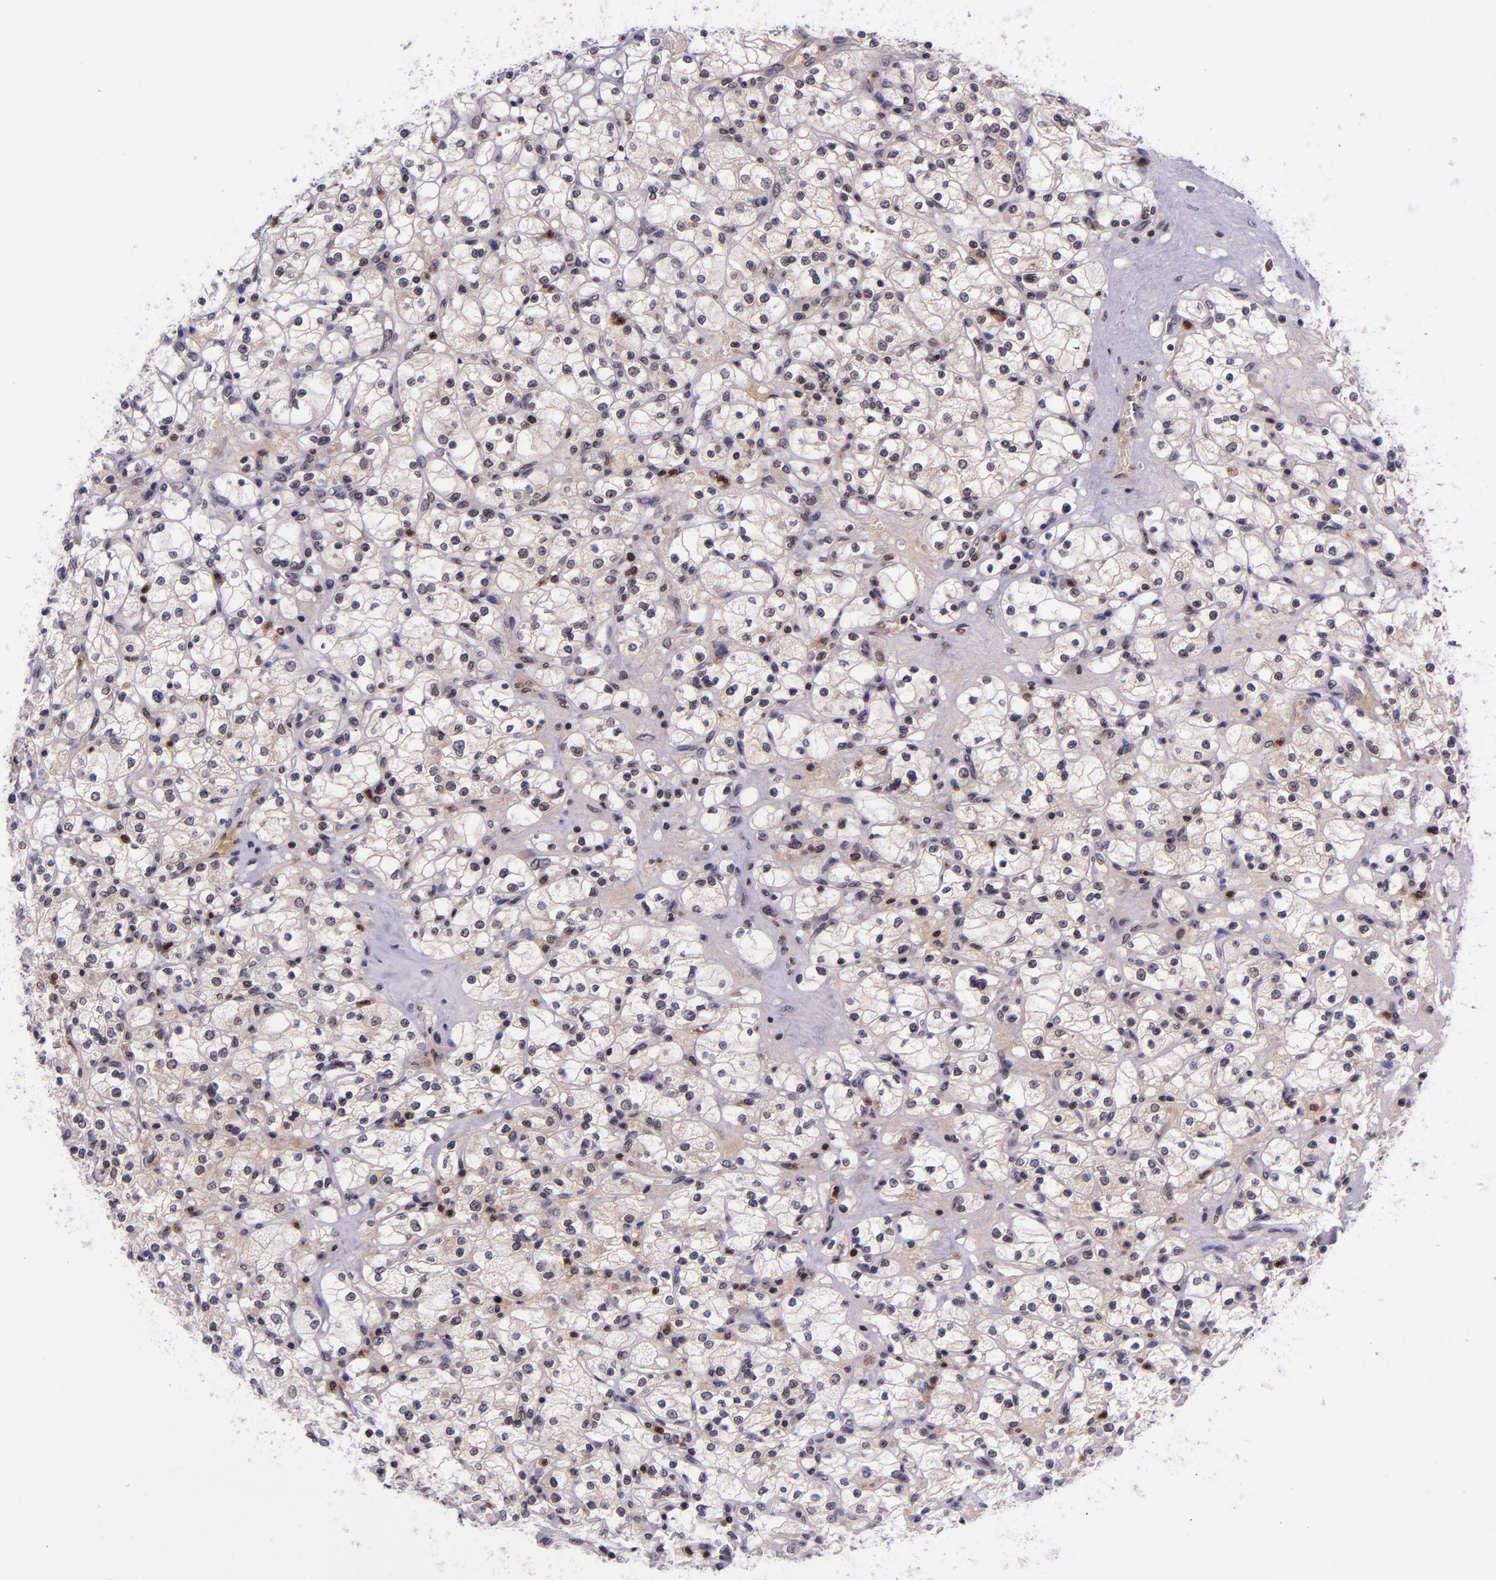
{"staining": {"intensity": "negative", "quantity": "none", "location": "none"}, "tissue": "renal cancer", "cell_type": "Tumor cells", "image_type": "cancer", "snomed": [{"axis": "morphology", "description": "Adenocarcinoma, NOS"}, {"axis": "topography", "description": "Kidney"}], "caption": "IHC of renal cancer (adenocarcinoma) demonstrates no staining in tumor cells.", "gene": "SELL", "patient": {"sex": "female", "age": 83}}